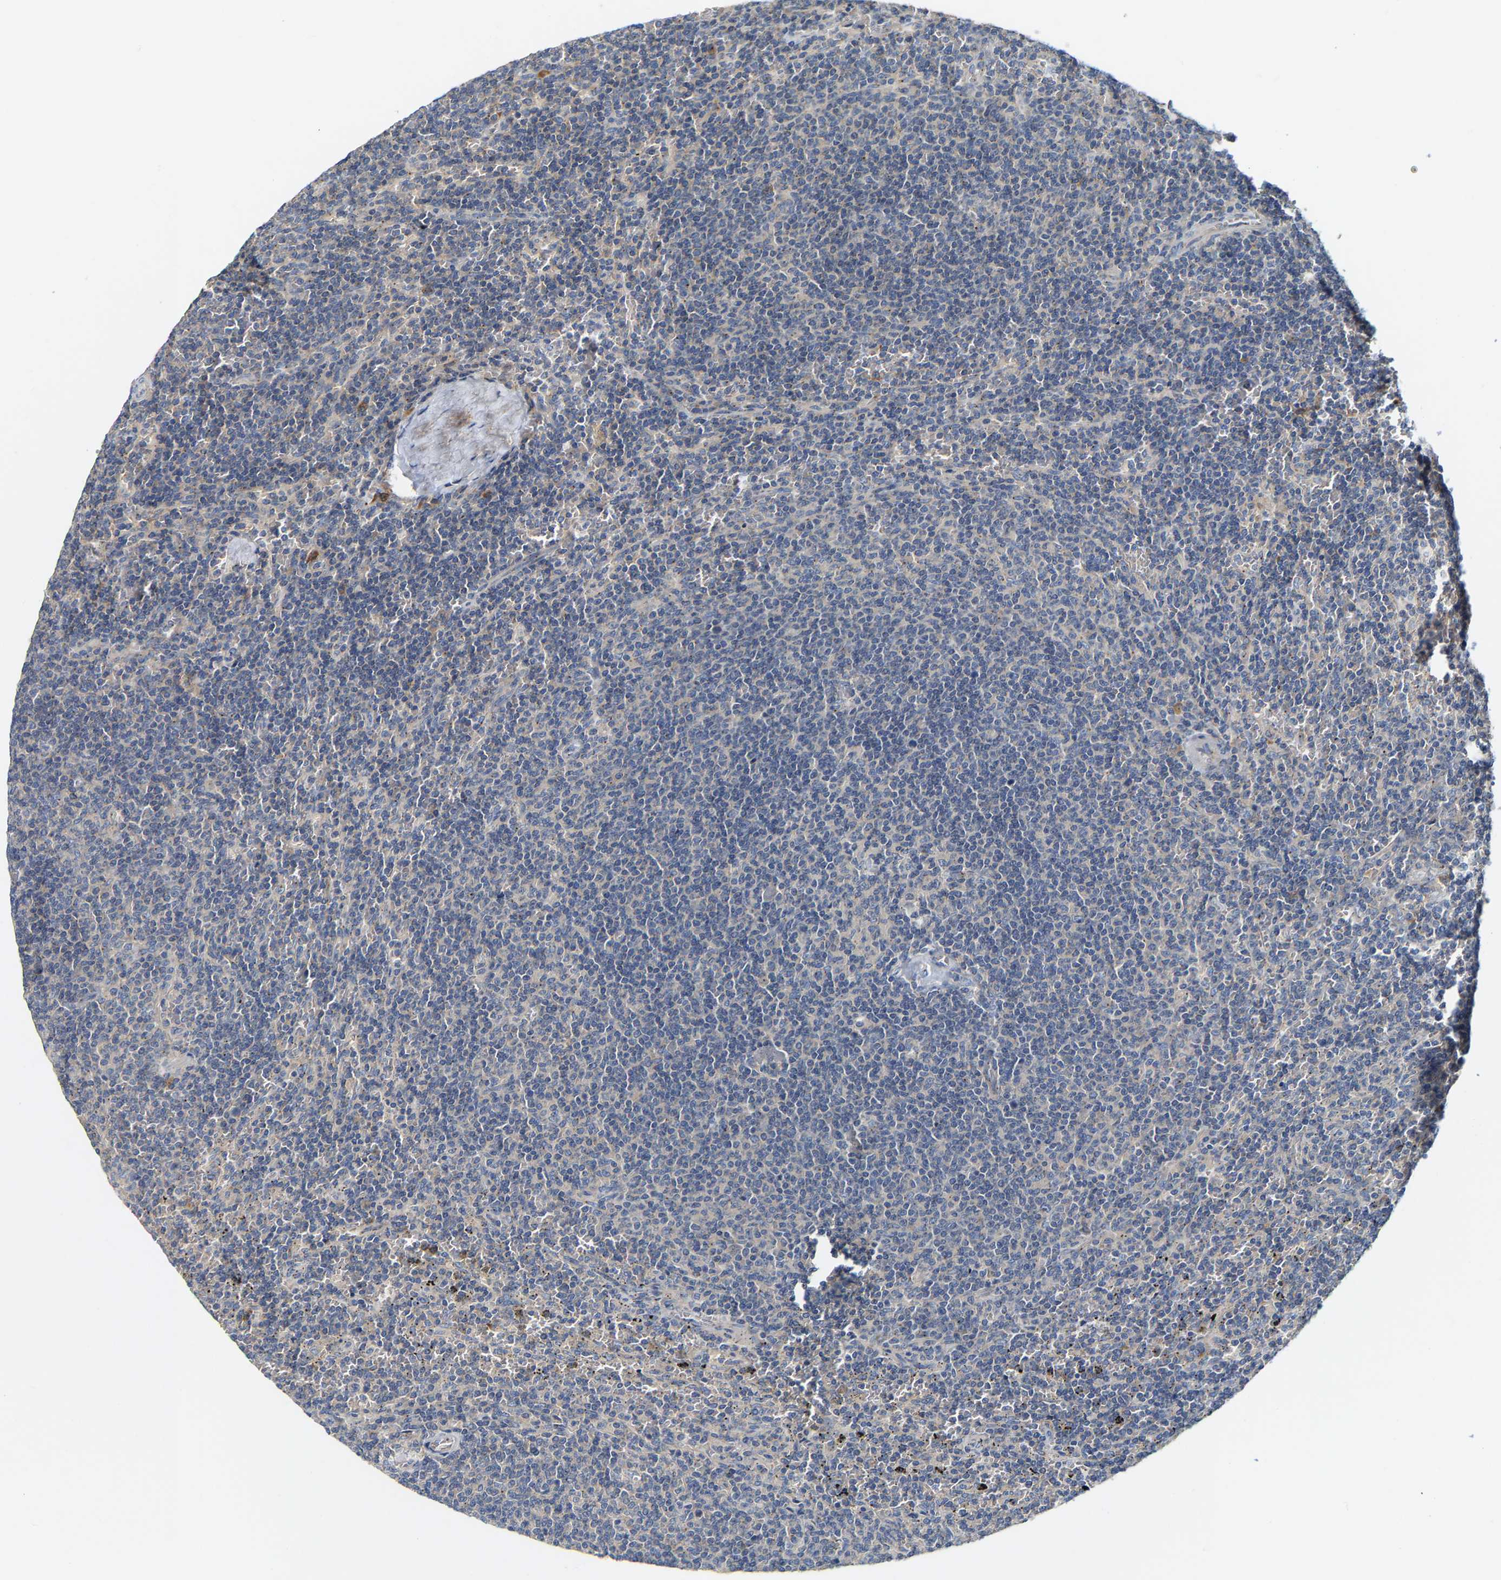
{"staining": {"intensity": "weak", "quantity": "<25%", "location": "cytoplasmic/membranous"}, "tissue": "lymphoma", "cell_type": "Tumor cells", "image_type": "cancer", "snomed": [{"axis": "morphology", "description": "Malignant lymphoma, non-Hodgkin's type, Low grade"}, {"axis": "topography", "description": "Spleen"}], "caption": "Lymphoma was stained to show a protein in brown. There is no significant positivity in tumor cells.", "gene": "PCNT", "patient": {"sex": "female", "age": 50}}